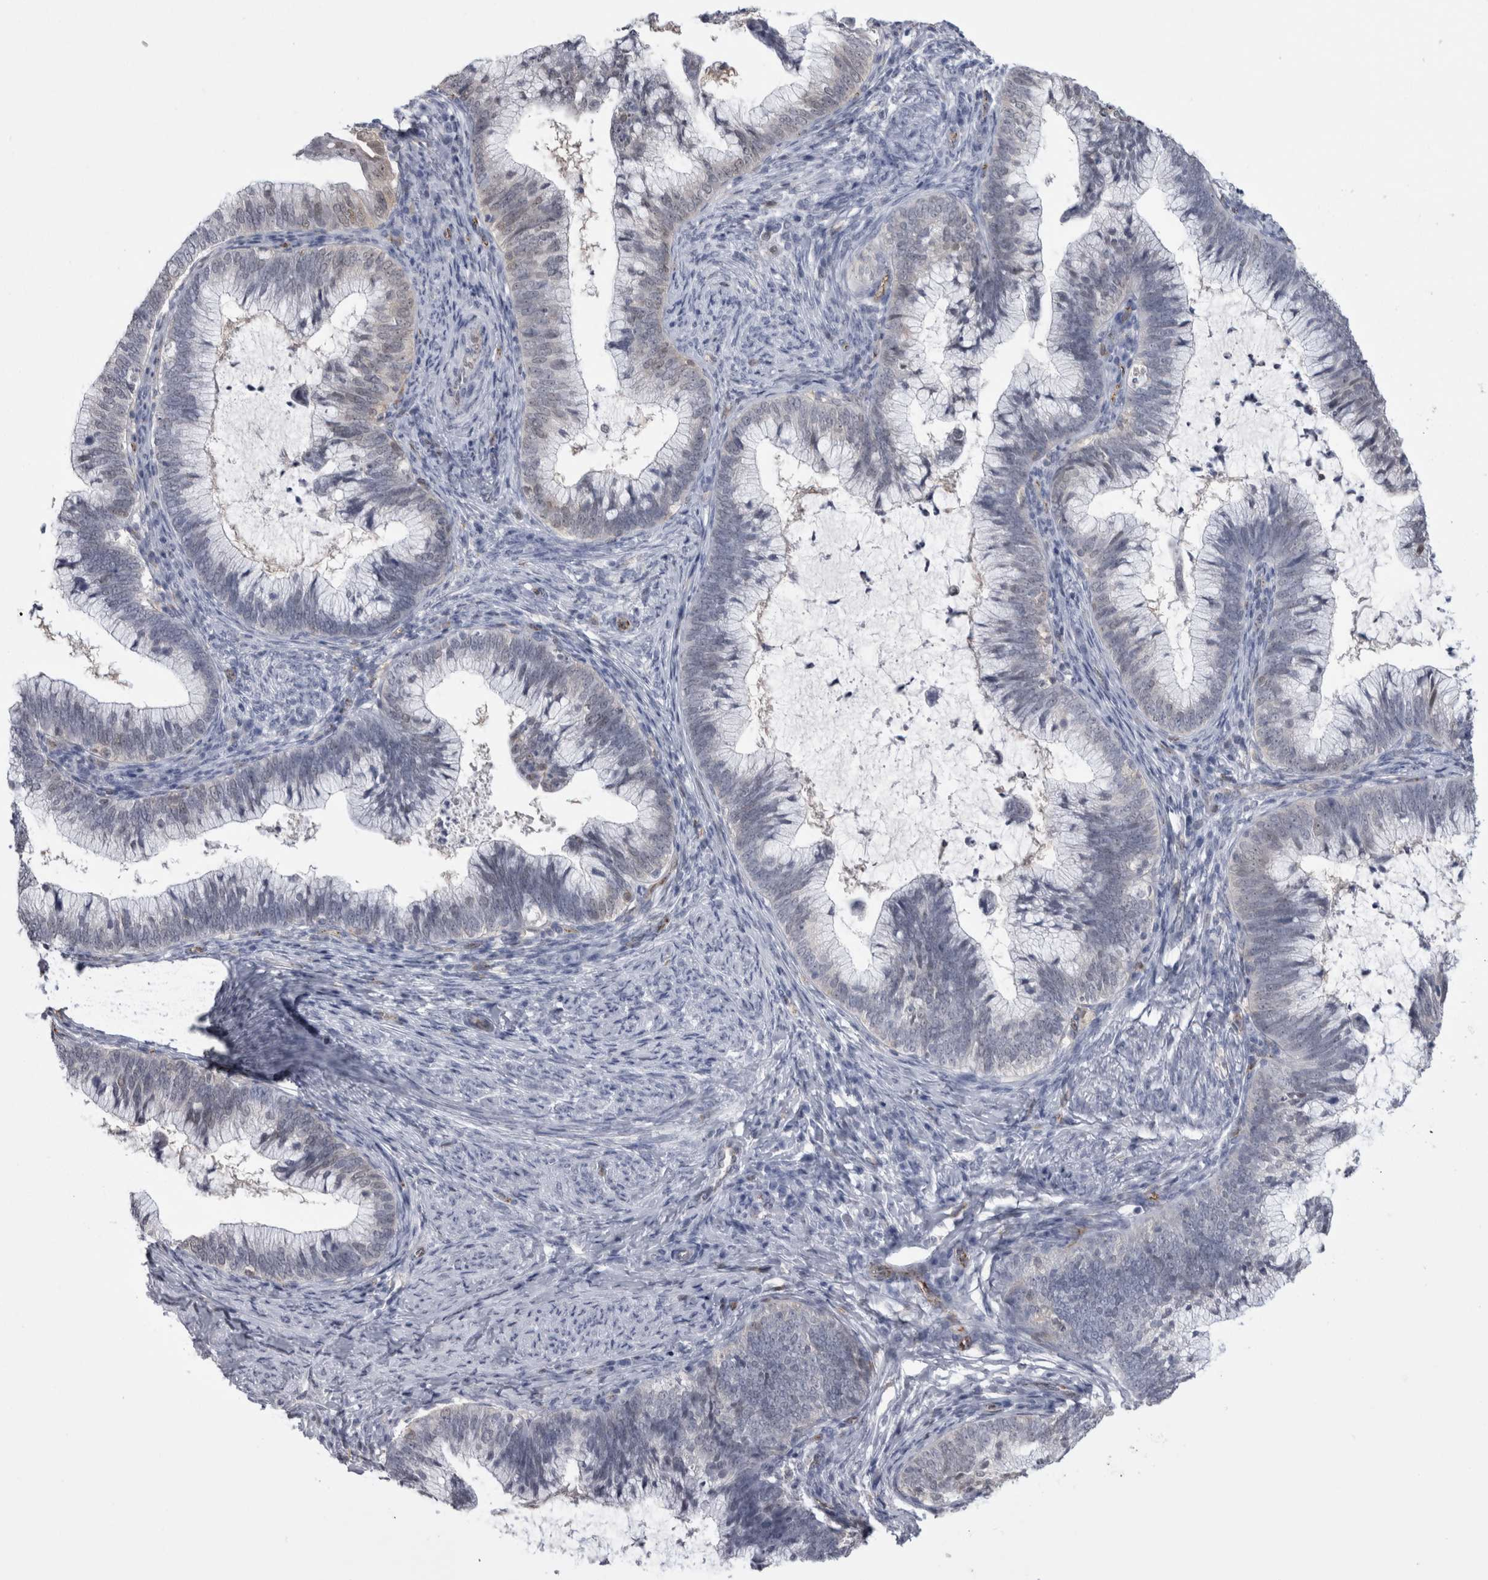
{"staining": {"intensity": "negative", "quantity": "none", "location": "none"}, "tissue": "cervical cancer", "cell_type": "Tumor cells", "image_type": "cancer", "snomed": [{"axis": "morphology", "description": "Adenocarcinoma, NOS"}, {"axis": "topography", "description": "Cervix"}], "caption": "High magnification brightfield microscopy of cervical cancer (adenocarcinoma) stained with DAB (brown) and counterstained with hematoxylin (blue): tumor cells show no significant expression. (DAB immunohistochemistry (IHC) visualized using brightfield microscopy, high magnification).", "gene": "ACOT7", "patient": {"sex": "female", "age": 36}}